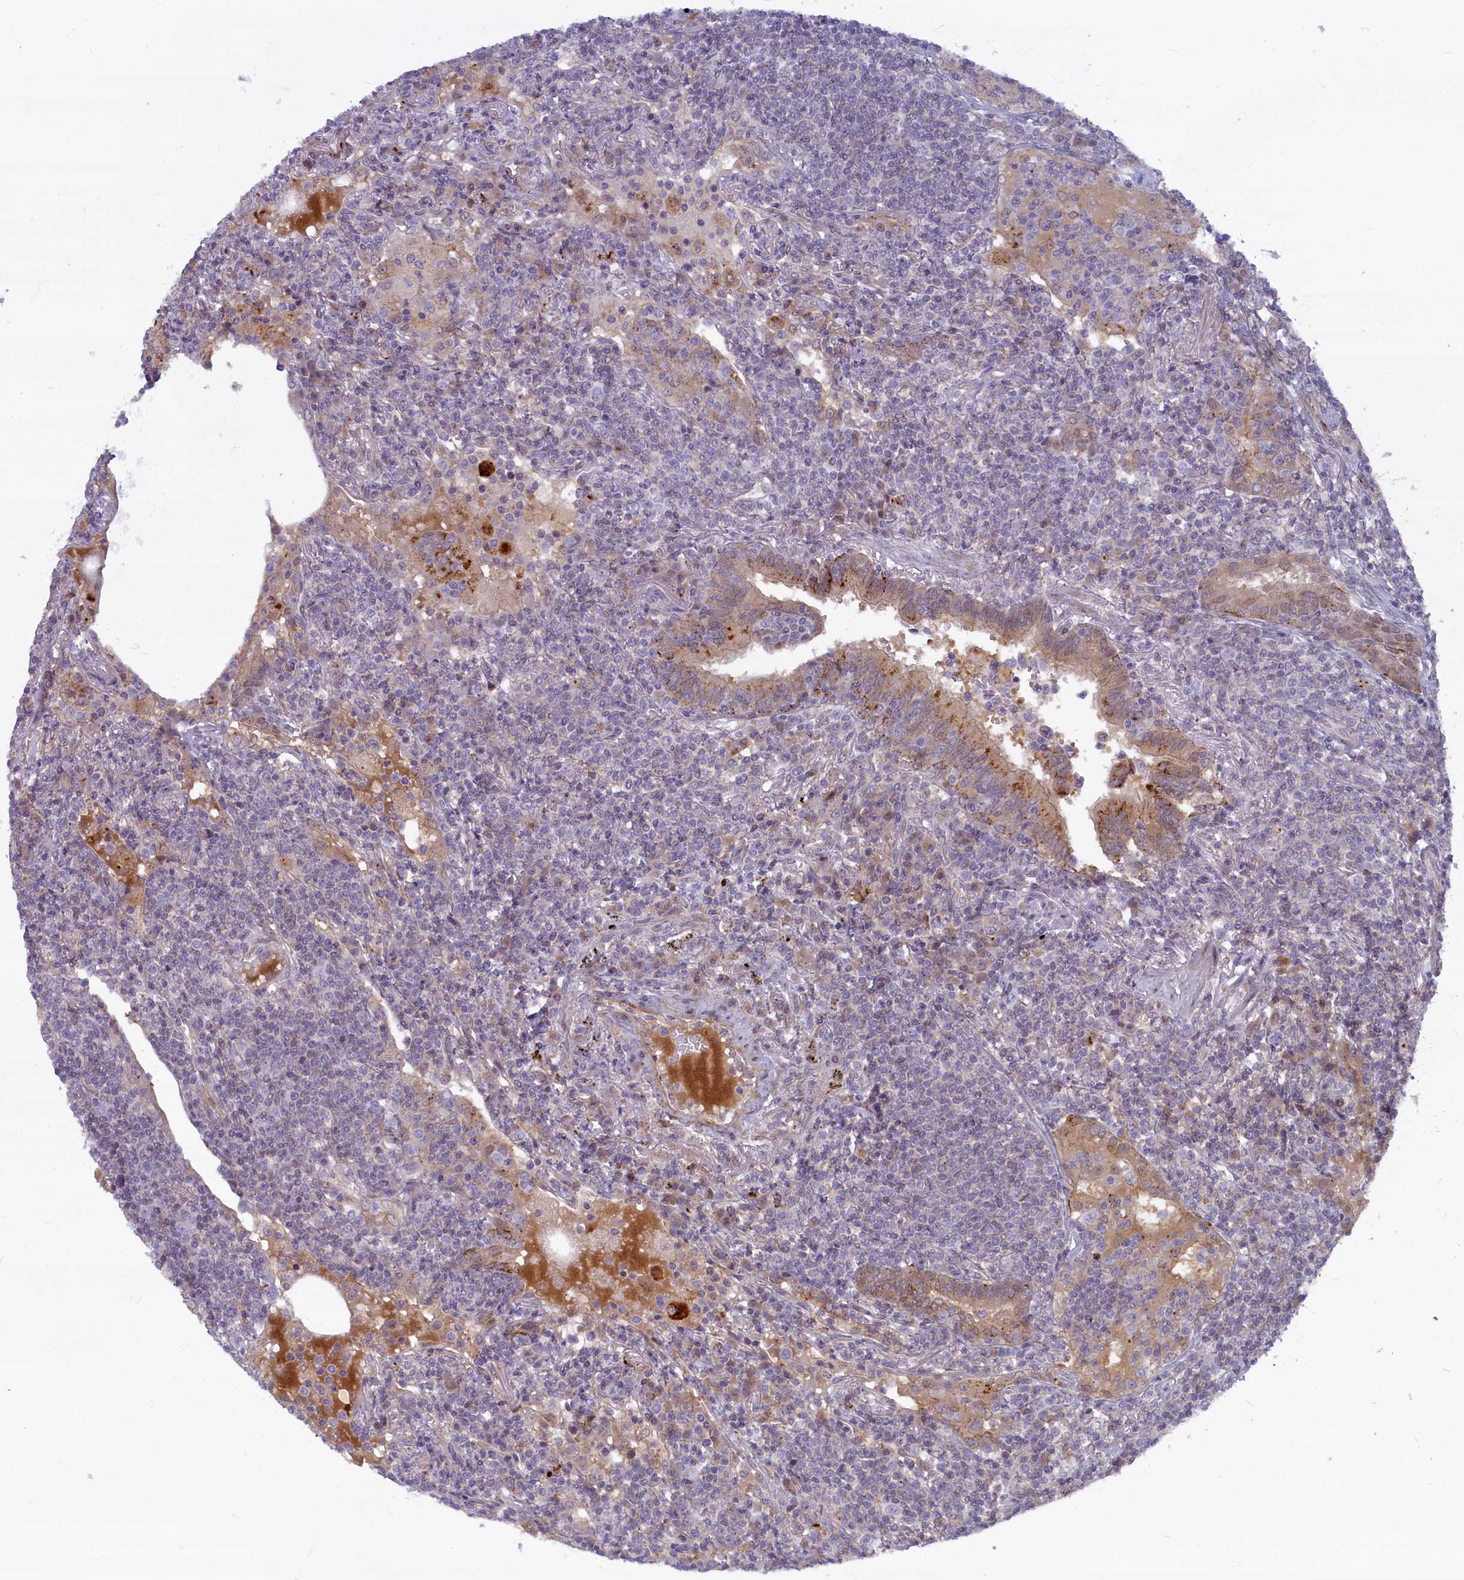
{"staining": {"intensity": "negative", "quantity": "none", "location": "none"}, "tissue": "lymphoma", "cell_type": "Tumor cells", "image_type": "cancer", "snomed": [{"axis": "morphology", "description": "Malignant lymphoma, non-Hodgkin's type, Low grade"}, {"axis": "topography", "description": "Lung"}], "caption": "Protein analysis of lymphoma demonstrates no significant positivity in tumor cells.", "gene": "FCSK", "patient": {"sex": "female", "age": 71}}